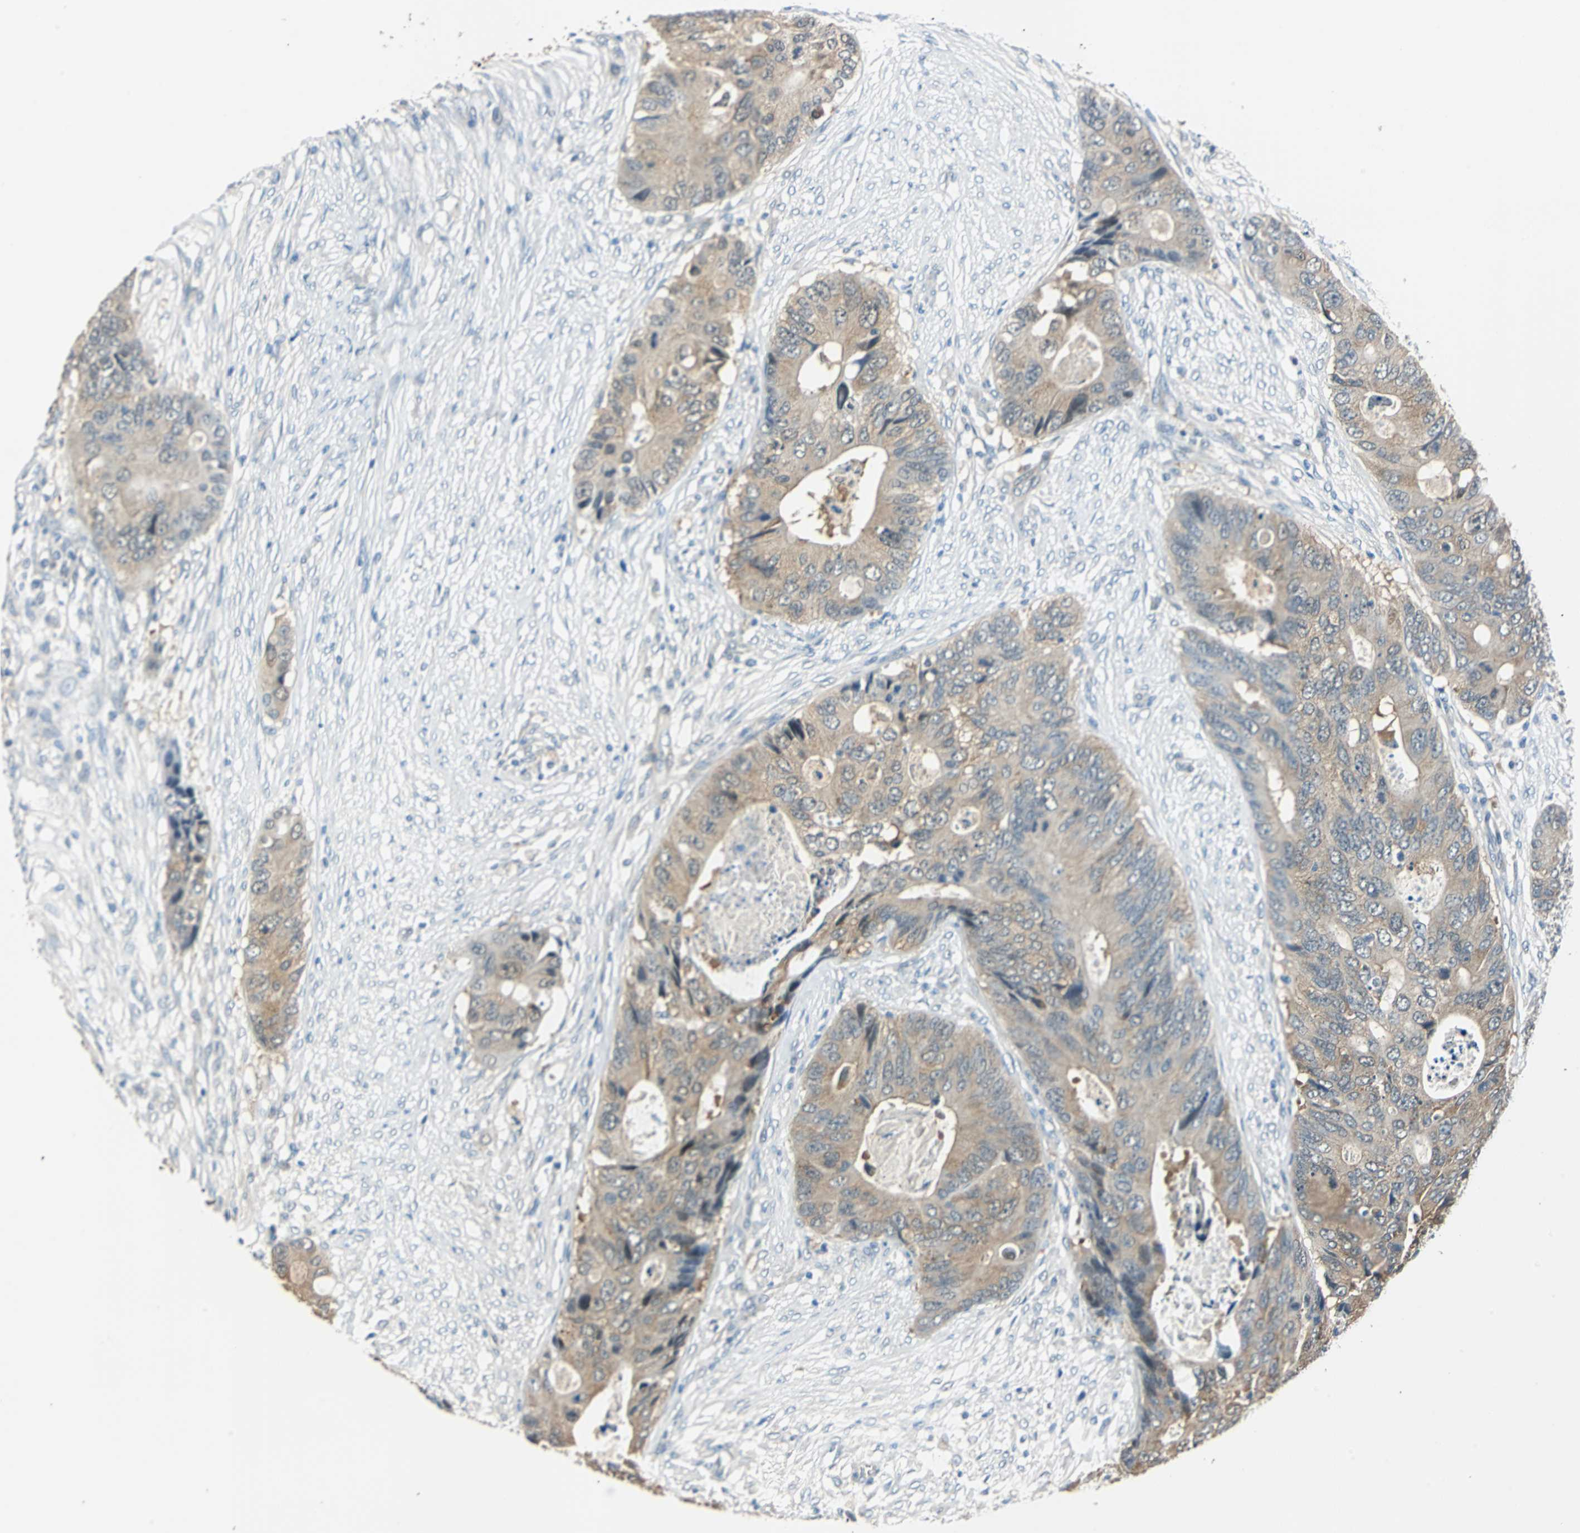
{"staining": {"intensity": "moderate", "quantity": ">75%", "location": "cytoplasmic/membranous"}, "tissue": "colorectal cancer", "cell_type": "Tumor cells", "image_type": "cancer", "snomed": [{"axis": "morphology", "description": "Adenocarcinoma, NOS"}, {"axis": "topography", "description": "Colon"}], "caption": "Colorectal cancer was stained to show a protein in brown. There is medium levels of moderate cytoplasmic/membranous positivity in about >75% of tumor cells.", "gene": "FKBP4", "patient": {"sex": "male", "age": 71}}